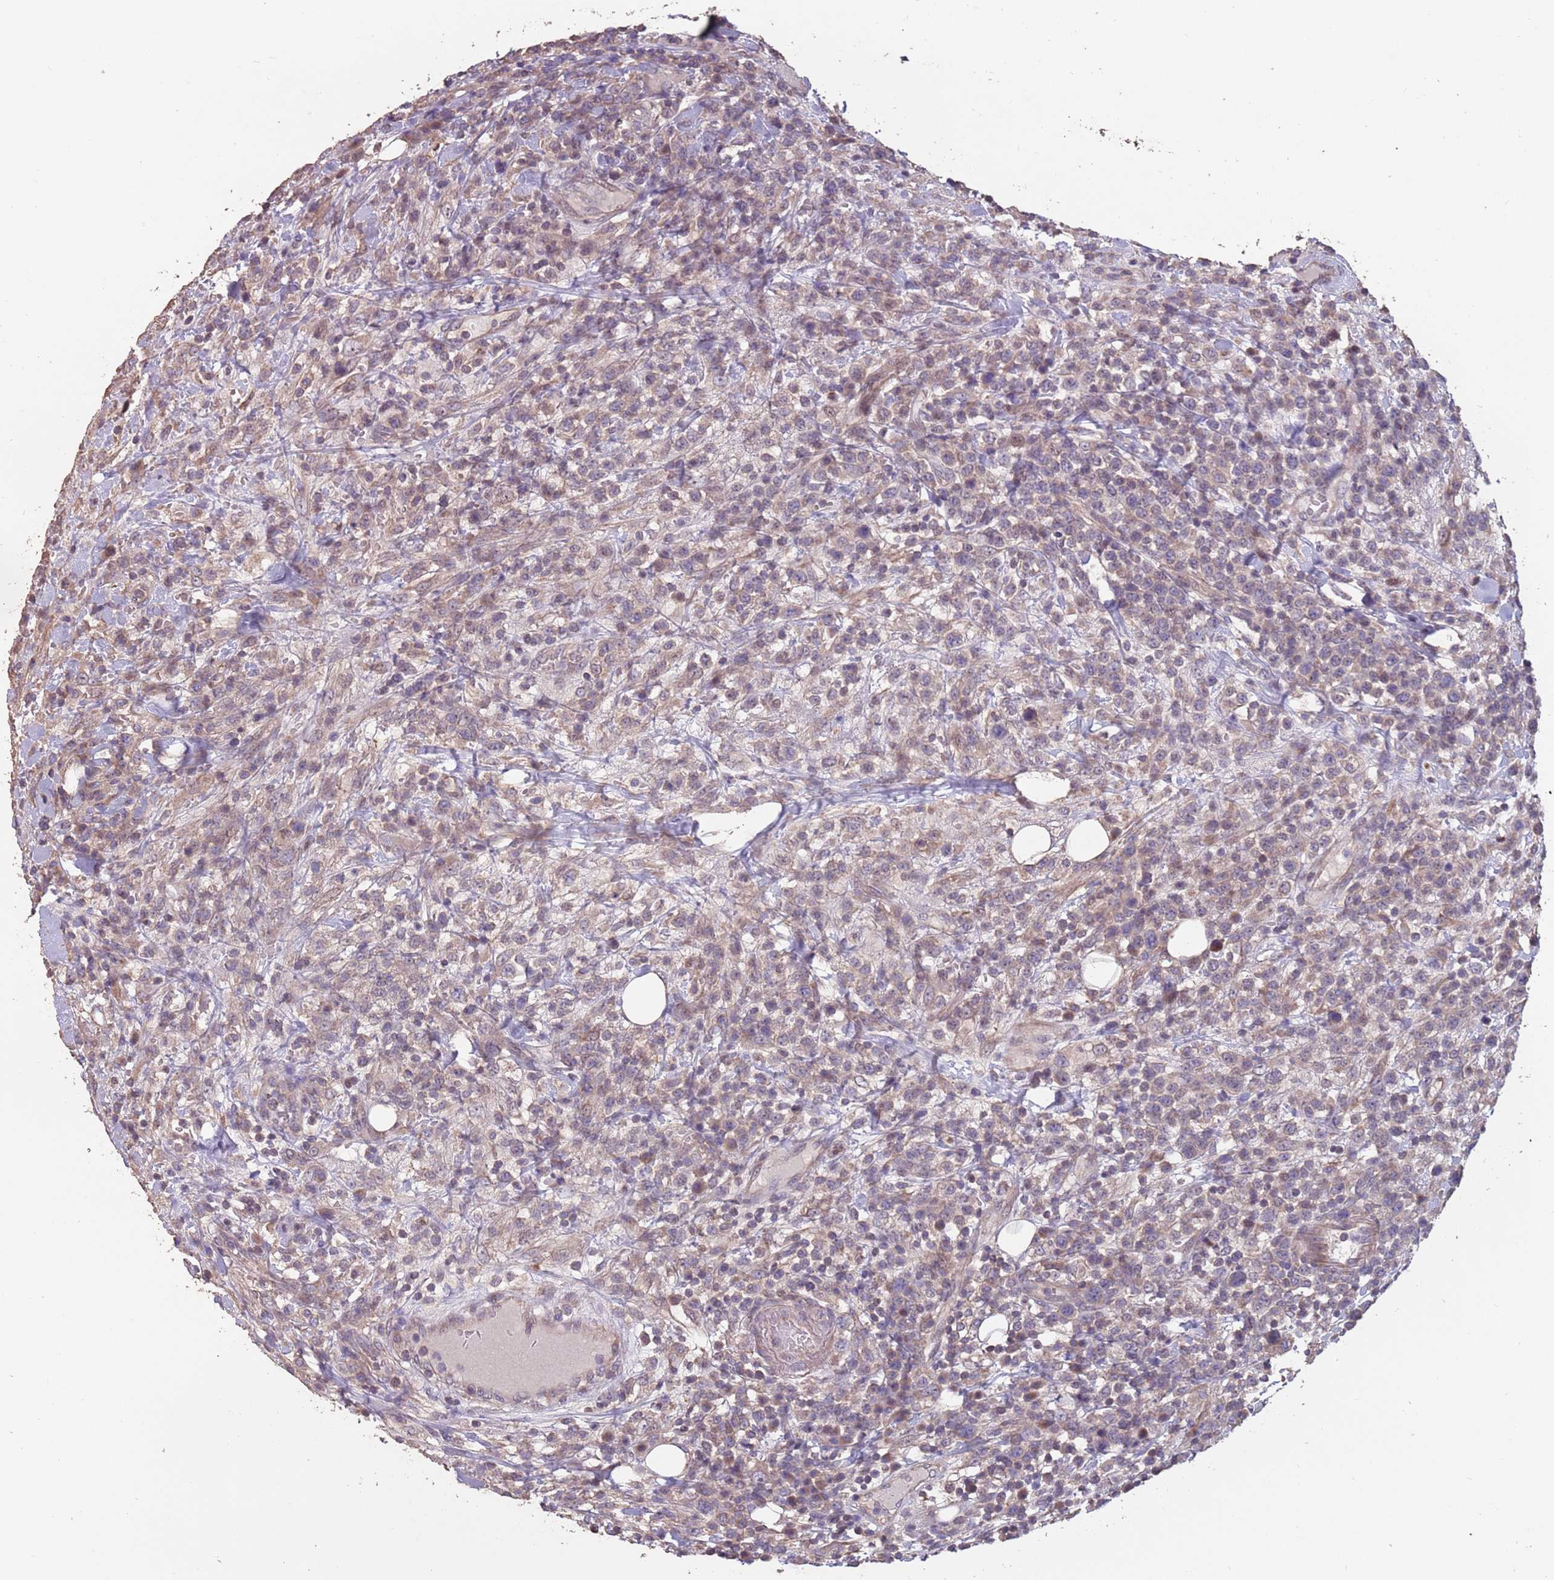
{"staining": {"intensity": "weak", "quantity": "25%-75%", "location": "cytoplasmic/membranous"}, "tissue": "lymphoma", "cell_type": "Tumor cells", "image_type": "cancer", "snomed": [{"axis": "morphology", "description": "Malignant lymphoma, non-Hodgkin's type, High grade"}, {"axis": "topography", "description": "Colon"}], "caption": "Lymphoma stained with a protein marker shows weak staining in tumor cells.", "gene": "MBD3L1", "patient": {"sex": "female", "age": 53}}